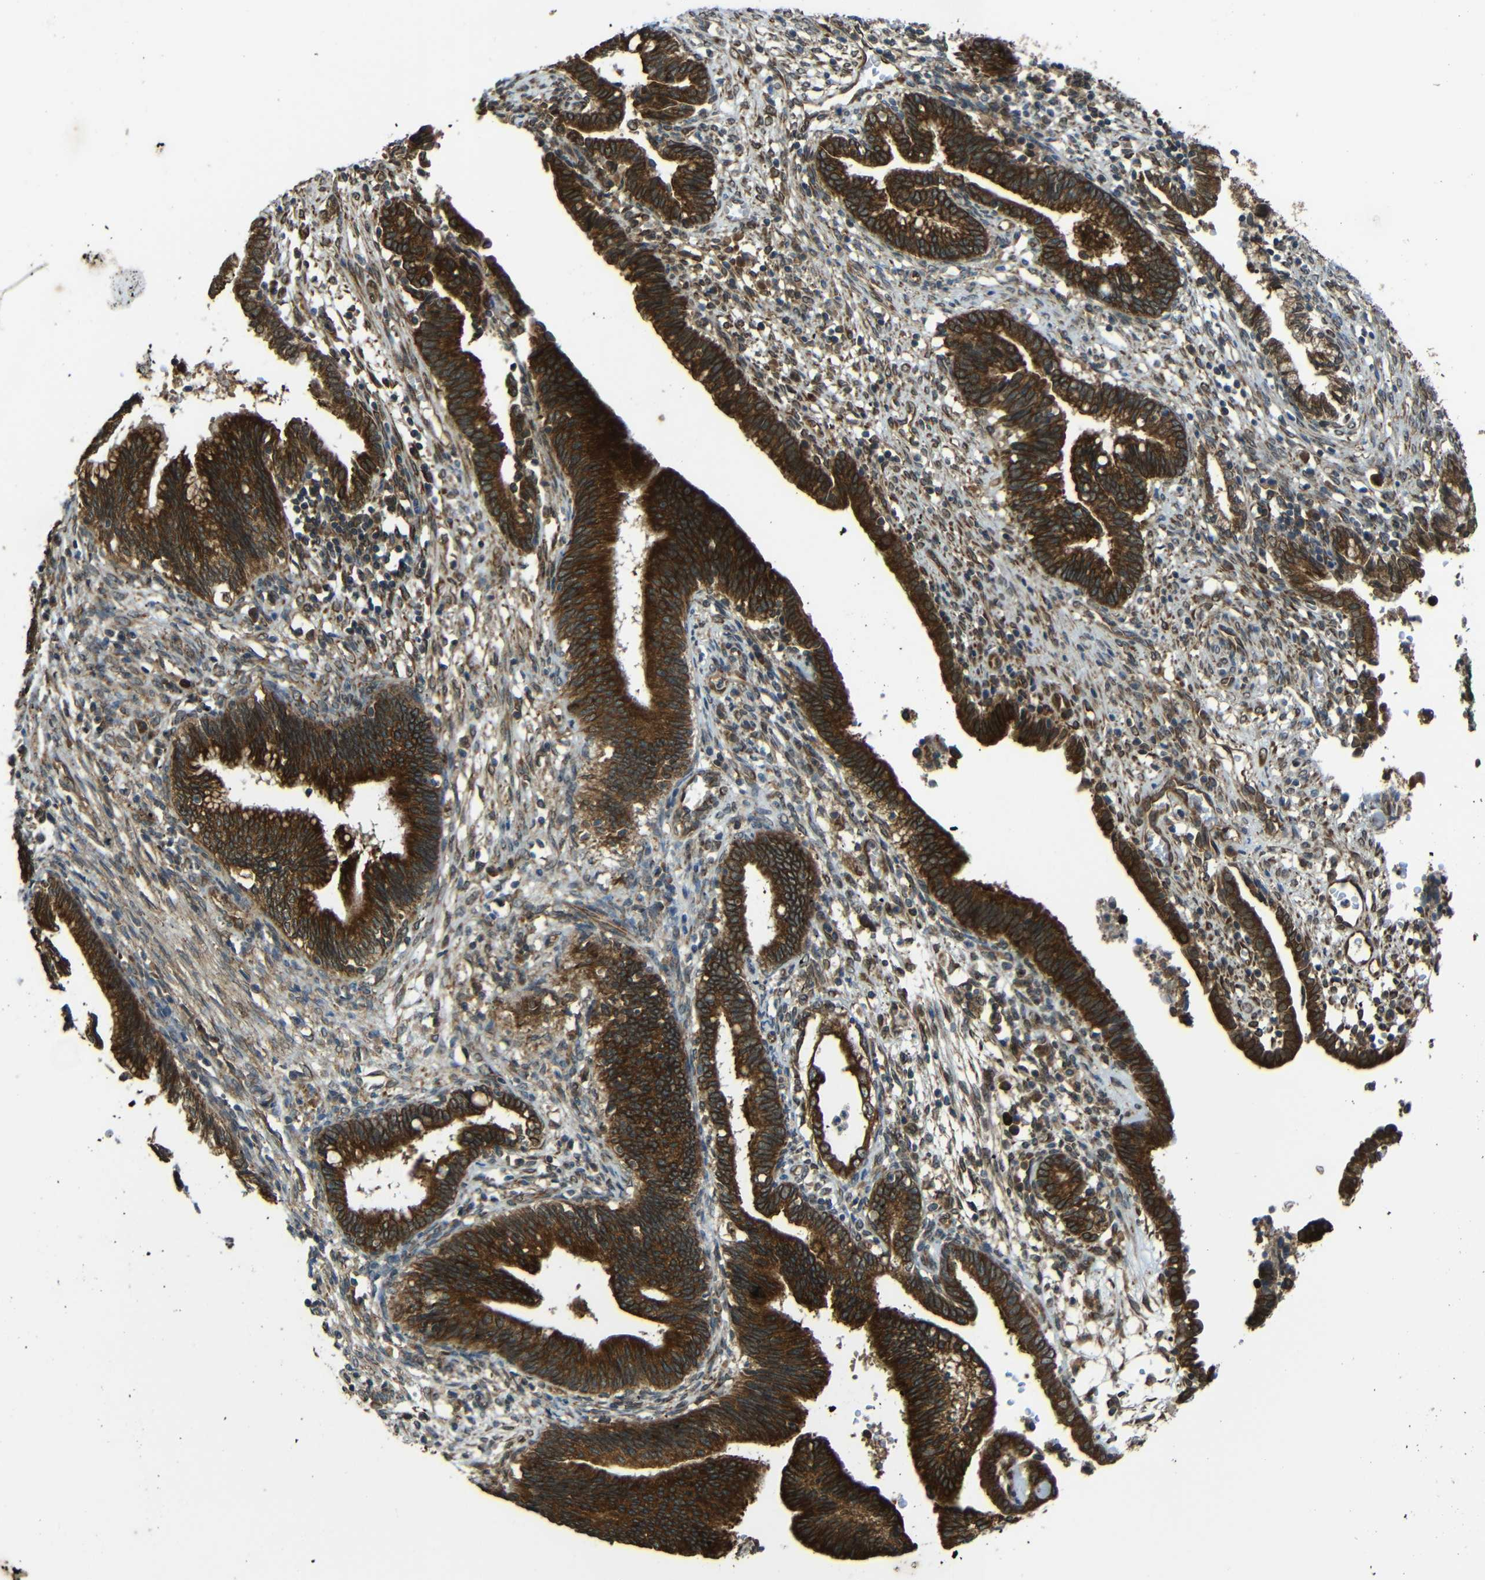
{"staining": {"intensity": "strong", "quantity": ">75%", "location": "cytoplasmic/membranous"}, "tissue": "cervical cancer", "cell_type": "Tumor cells", "image_type": "cancer", "snomed": [{"axis": "morphology", "description": "Adenocarcinoma, NOS"}, {"axis": "topography", "description": "Cervix"}], "caption": "Protein expression analysis of cervical cancer (adenocarcinoma) demonstrates strong cytoplasmic/membranous expression in about >75% of tumor cells.", "gene": "VAPB", "patient": {"sex": "female", "age": 44}}